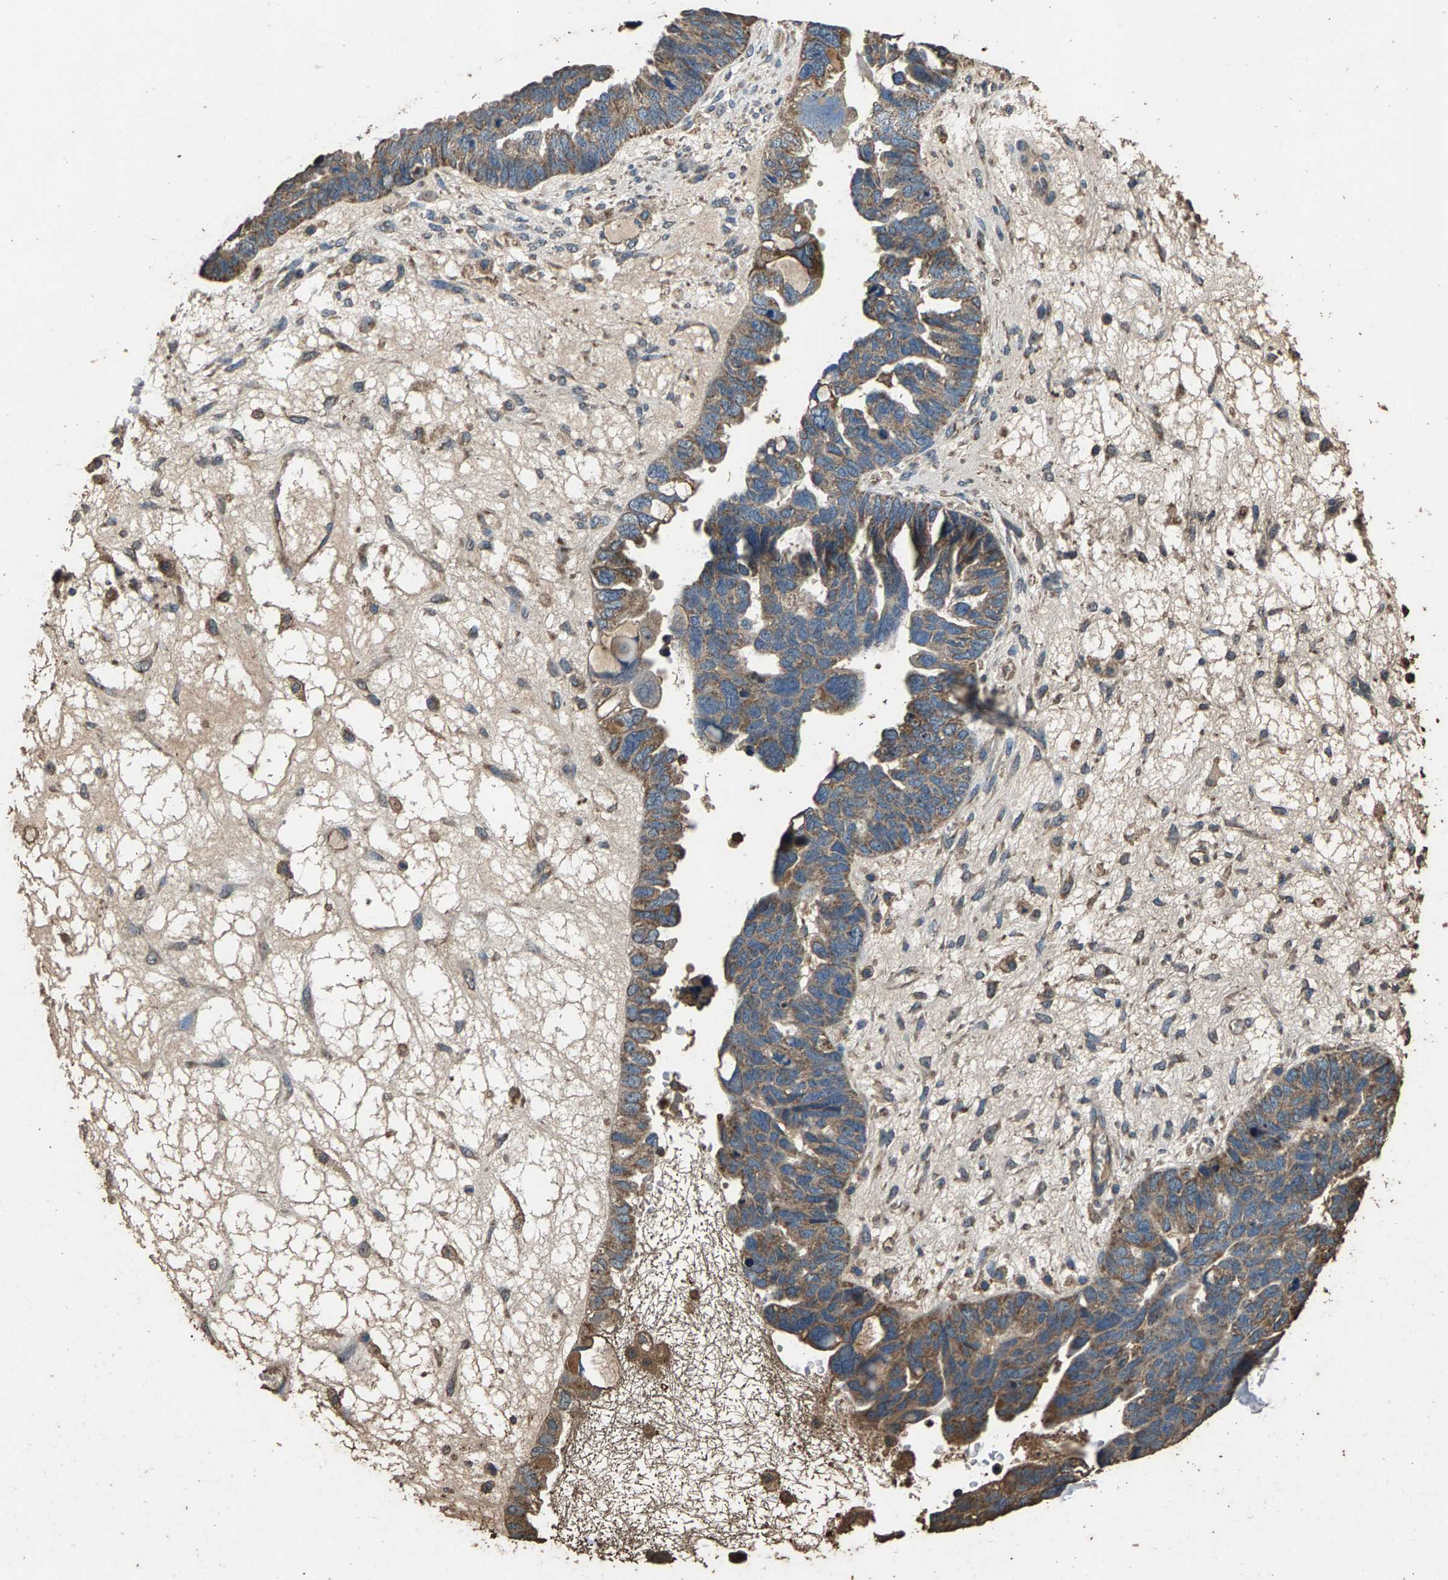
{"staining": {"intensity": "moderate", "quantity": ">75%", "location": "cytoplasmic/membranous"}, "tissue": "ovarian cancer", "cell_type": "Tumor cells", "image_type": "cancer", "snomed": [{"axis": "morphology", "description": "Cystadenocarcinoma, serous, NOS"}, {"axis": "topography", "description": "Ovary"}], "caption": "The immunohistochemical stain highlights moderate cytoplasmic/membranous staining in tumor cells of ovarian cancer tissue. The staining was performed using DAB to visualize the protein expression in brown, while the nuclei were stained in blue with hematoxylin (Magnification: 20x).", "gene": "MRPL27", "patient": {"sex": "female", "age": 79}}